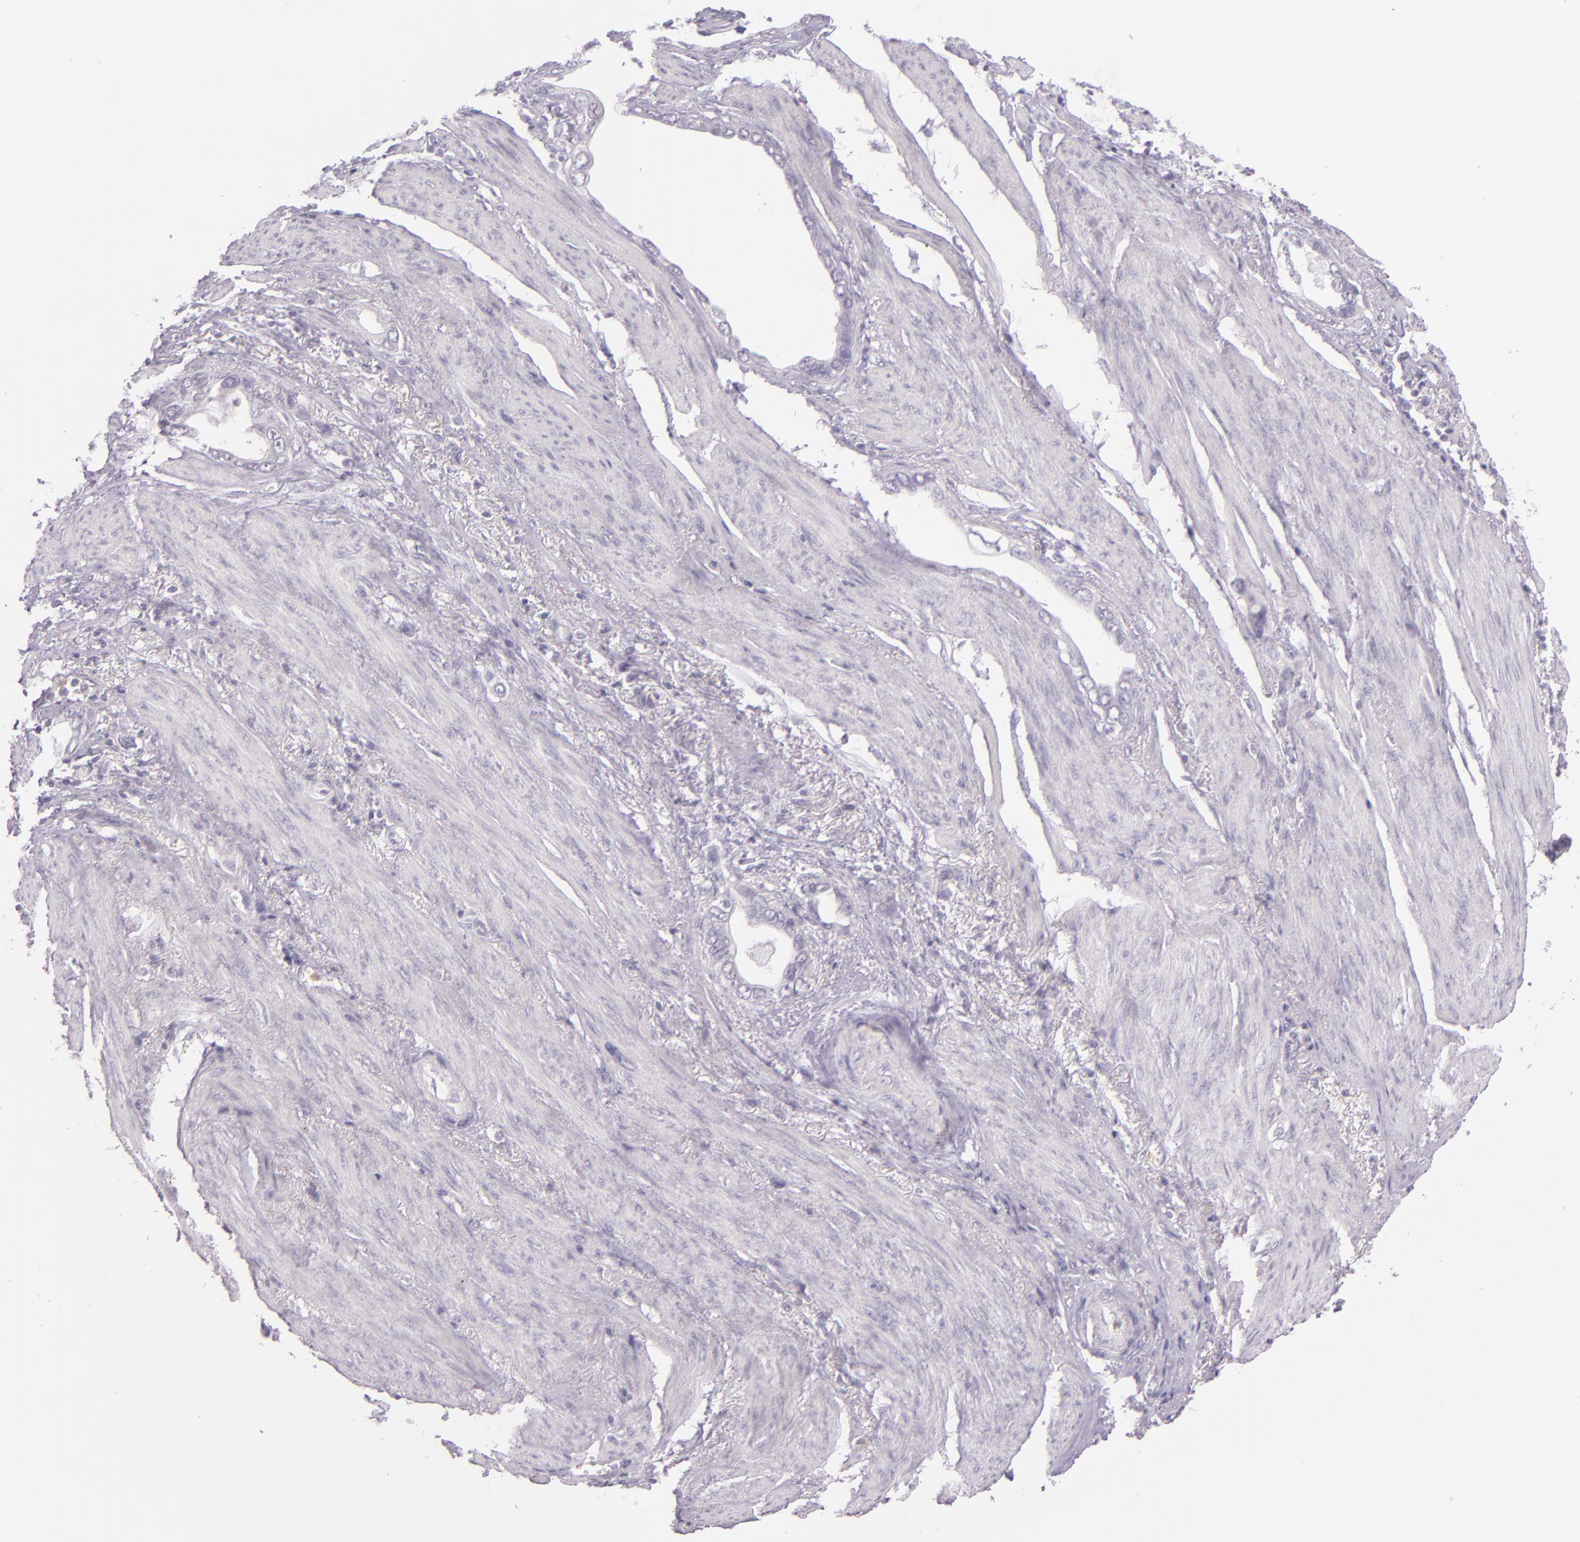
{"staining": {"intensity": "negative", "quantity": "none", "location": "none"}, "tissue": "stomach cancer", "cell_type": "Tumor cells", "image_type": "cancer", "snomed": [{"axis": "morphology", "description": "Adenocarcinoma, NOS"}, {"axis": "topography", "description": "Stomach"}], "caption": "Immunohistochemistry photomicrograph of neoplastic tissue: stomach adenocarcinoma stained with DAB demonstrates no significant protein positivity in tumor cells. (Brightfield microscopy of DAB (3,3'-diaminobenzidine) immunohistochemistry at high magnification).", "gene": "CBS", "patient": {"sex": "male", "age": 78}}